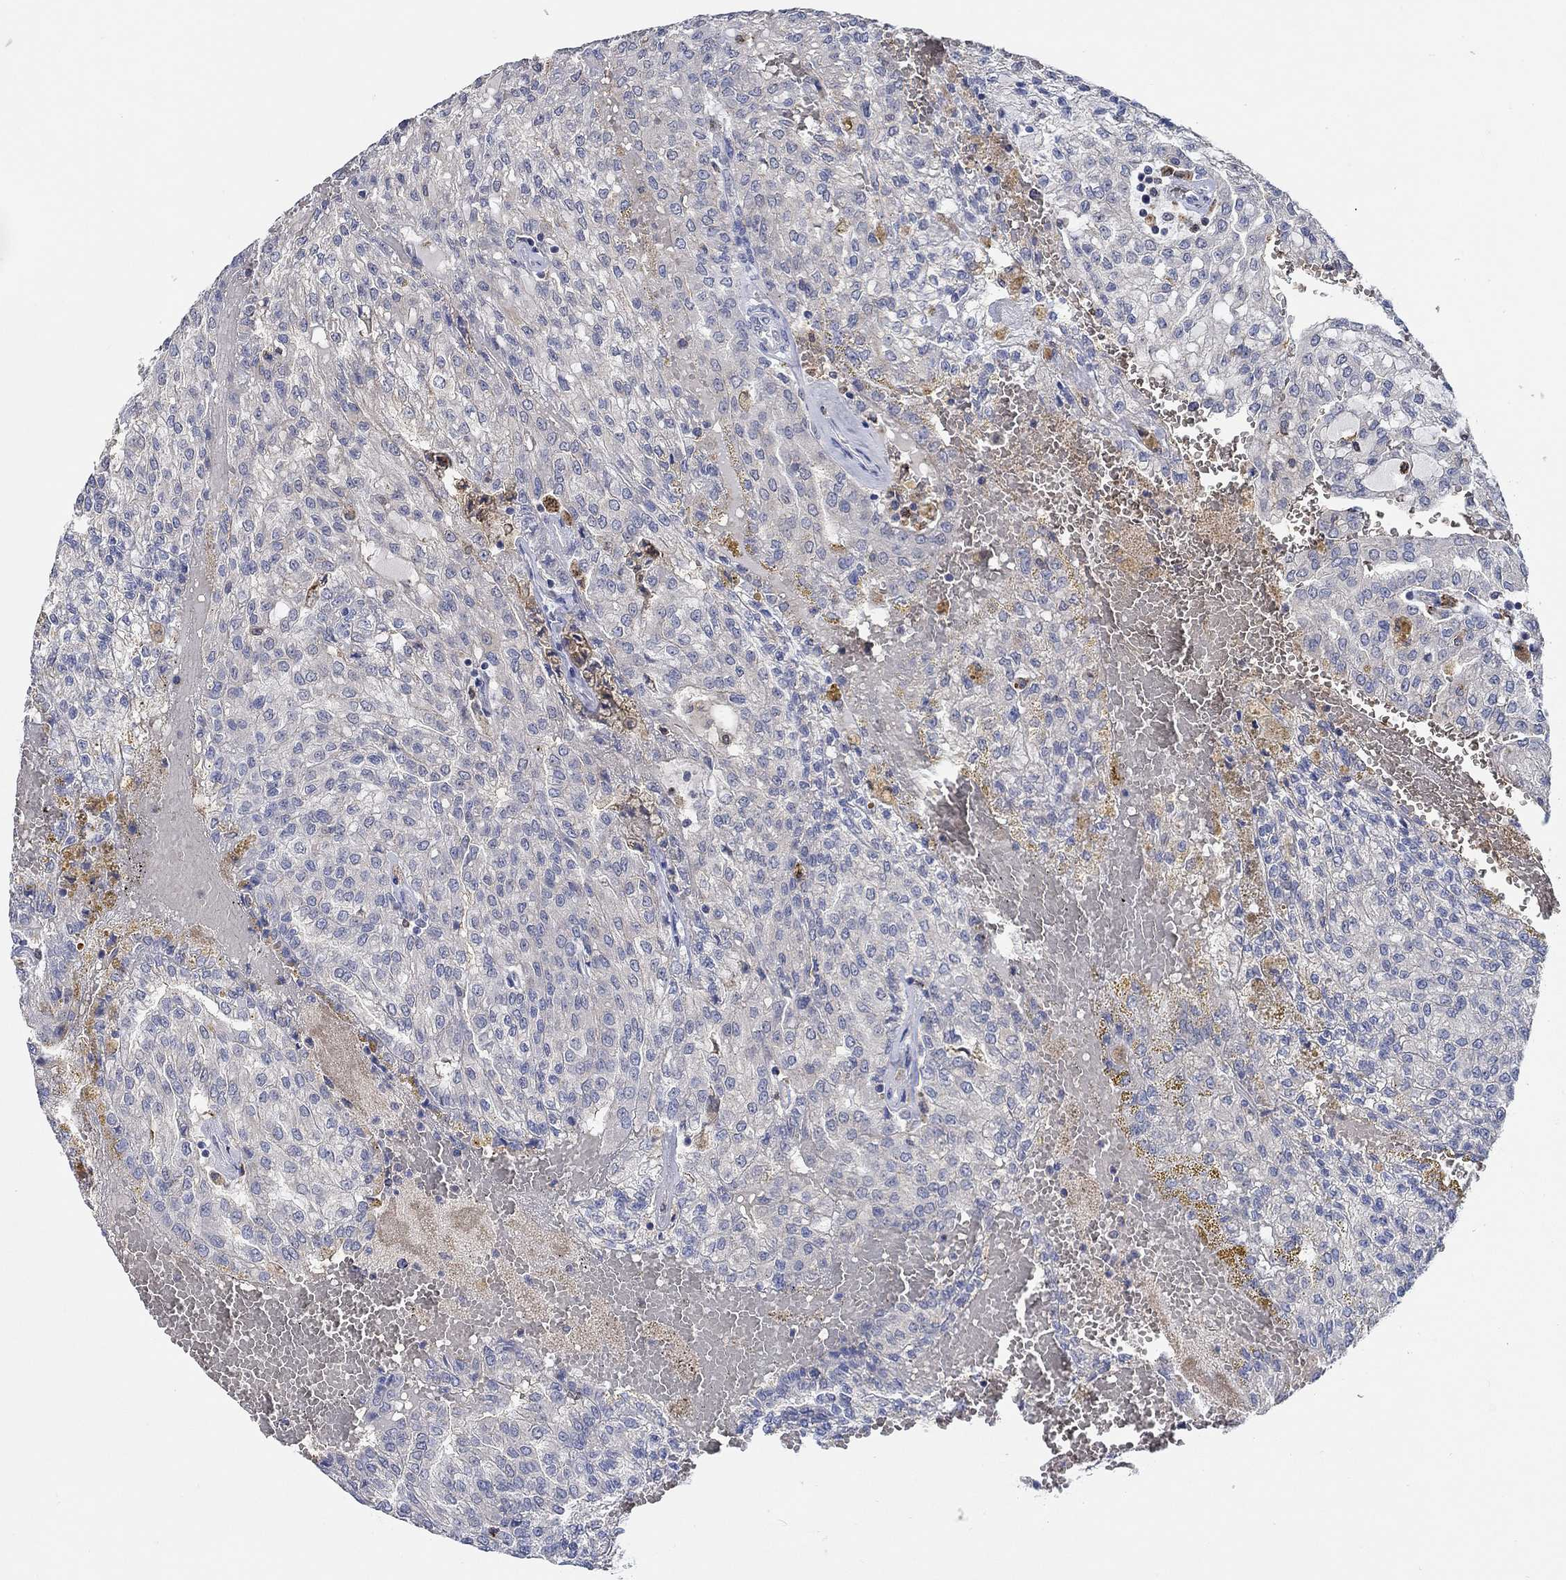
{"staining": {"intensity": "negative", "quantity": "none", "location": "none"}, "tissue": "renal cancer", "cell_type": "Tumor cells", "image_type": "cancer", "snomed": [{"axis": "morphology", "description": "Adenocarcinoma, NOS"}, {"axis": "topography", "description": "Kidney"}], "caption": "A high-resolution micrograph shows IHC staining of adenocarcinoma (renal), which shows no significant expression in tumor cells.", "gene": "MPP1", "patient": {"sex": "male", "age": 63}}